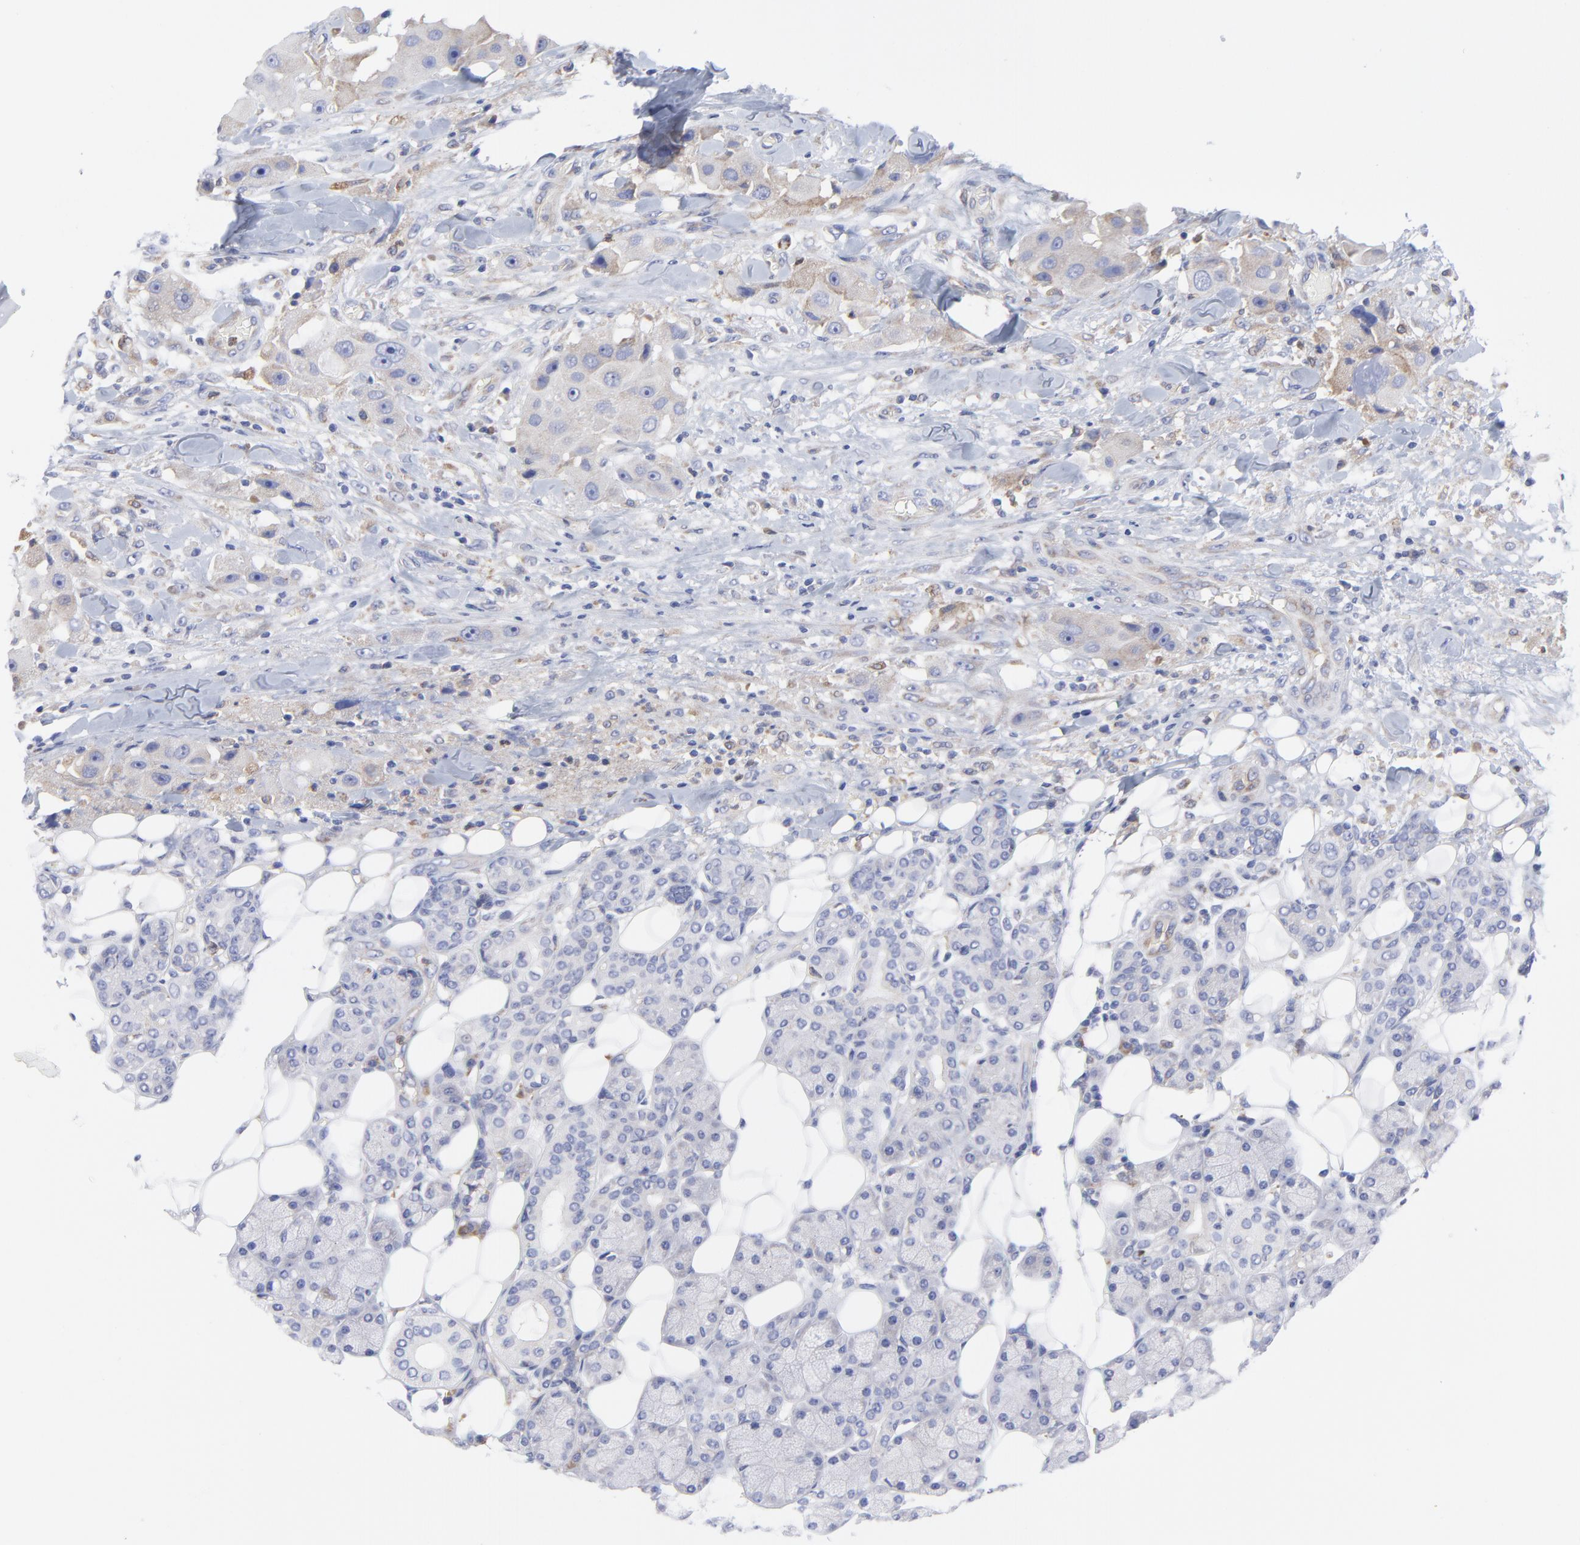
{"staining": {"intensity": "weak", "quantity": "25%-75%", "location": "cytoplasmic/membranous"}, "tissue": "head and neck cancer", "cell_type": "Tumor cells", "image_type": "cancer", "snomed": [{"axis": "morphology", "description": "Normal tissue, NOS"}, {"axis": "morphology", "description": "Adenocarcinoma, NOS"}, {"axis": "topography", "description": "Salivary gland"}, {"axis": "topography", "description": "Head-Neck"}], "caption": "Head and neck cancer stained for a protein (brown) reveals weak cytoplasmic/membranous positive expression in approximately 25%-75% of tumor cells.", "gene": "MOSPD2", "patient": {"sex": "male", "age": 80}}